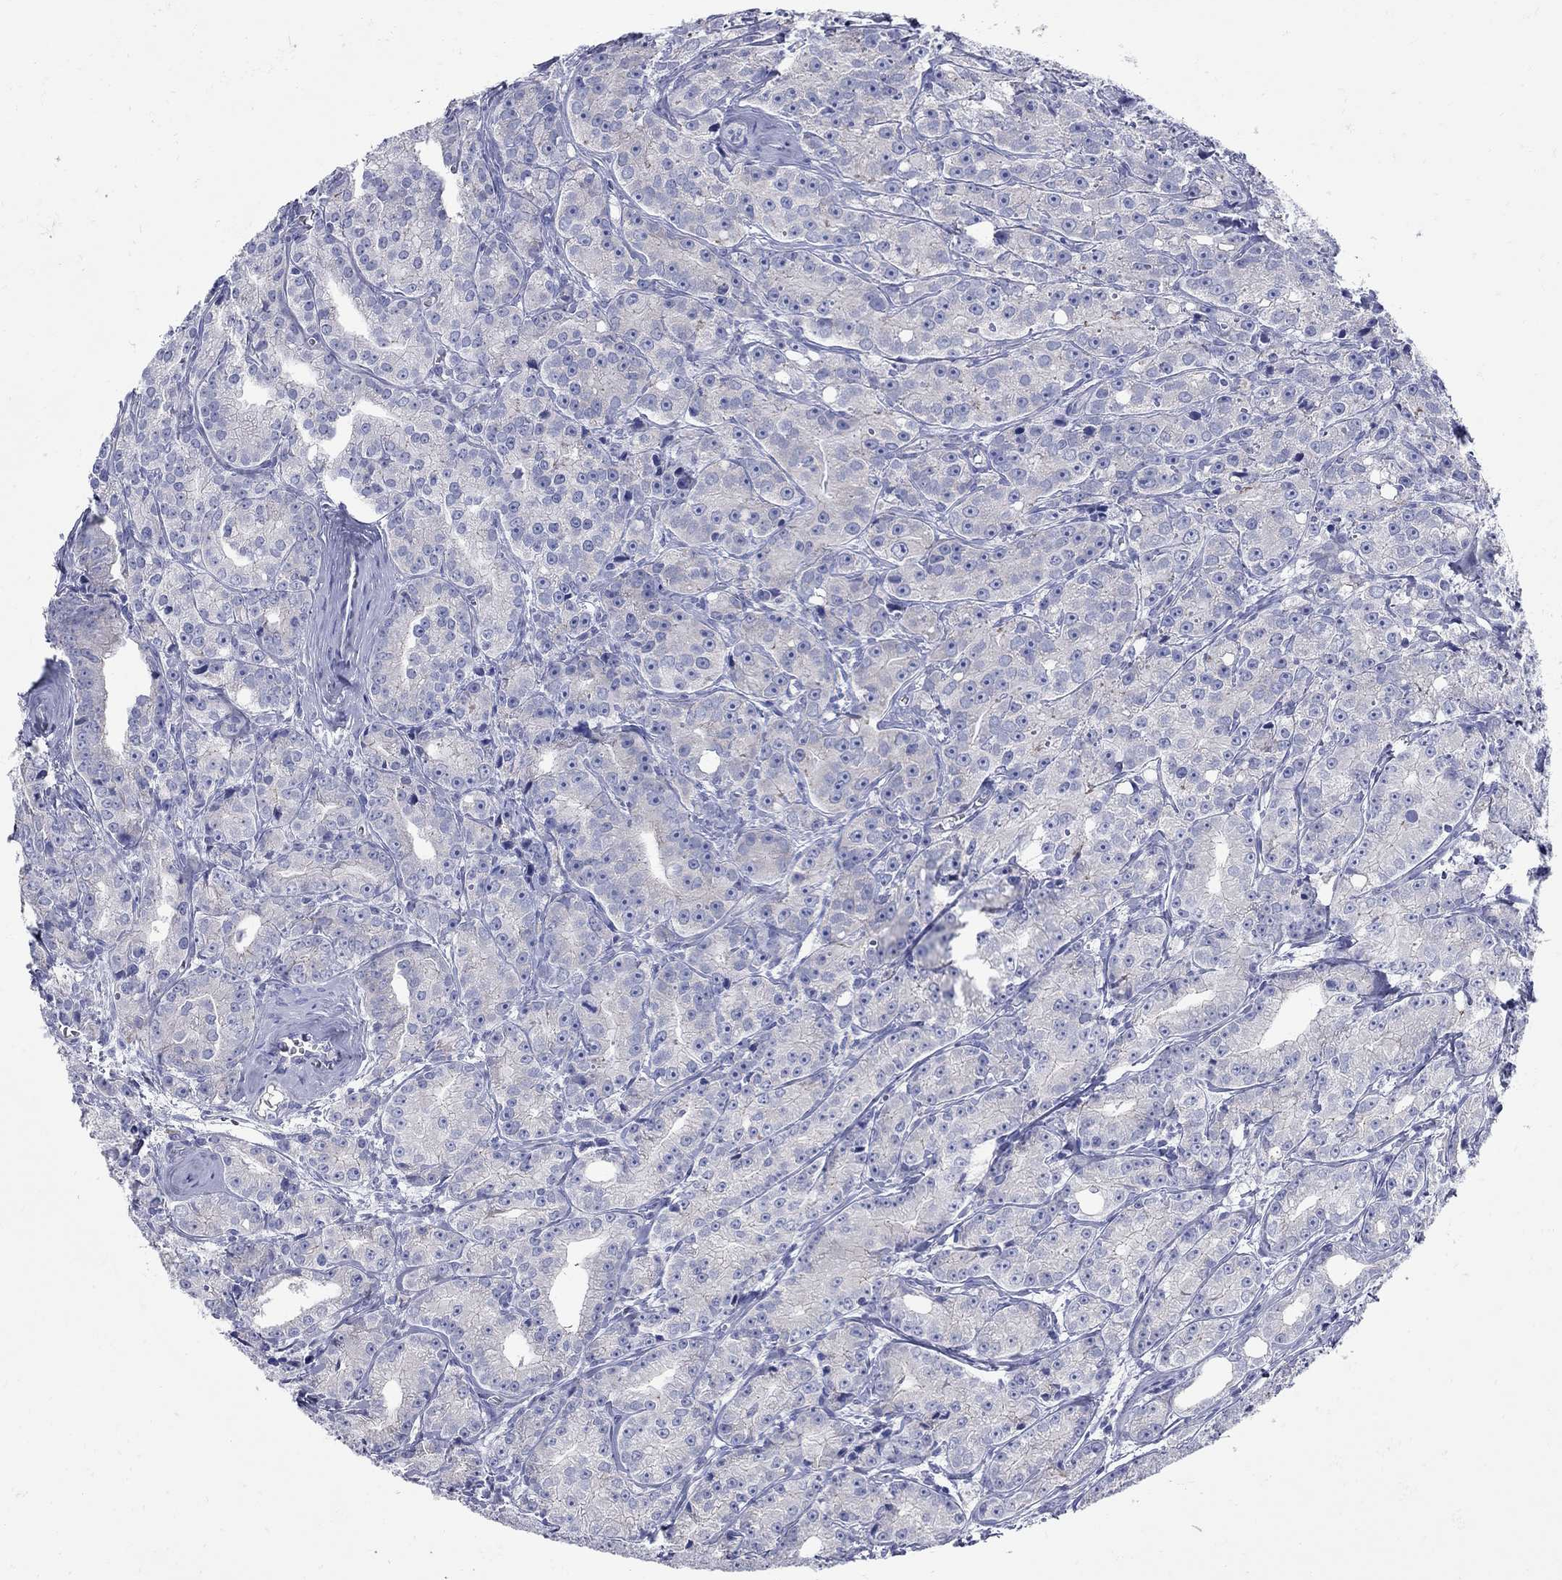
{"staining": {"intensity": "weak", "quantity": "<25%", "location": "cytoplasmic/membranous"}, "tissue": "prostate cancer", "cell_type": "Tumor cells", "image_type": "cancer", "snomed": [{"axis": "morphology", "description": "Adenocarcinoma, Medium grade"}, {"axis": "topography", "description": "Prostate"}], "caption": "Medium-grade adenocarcinoma (prostate) was stained to show a protein in brown. There is no significant positivity in tumor cells.", "gene": "PDZD3", "patient": {"sex": "male", "age": 74}}